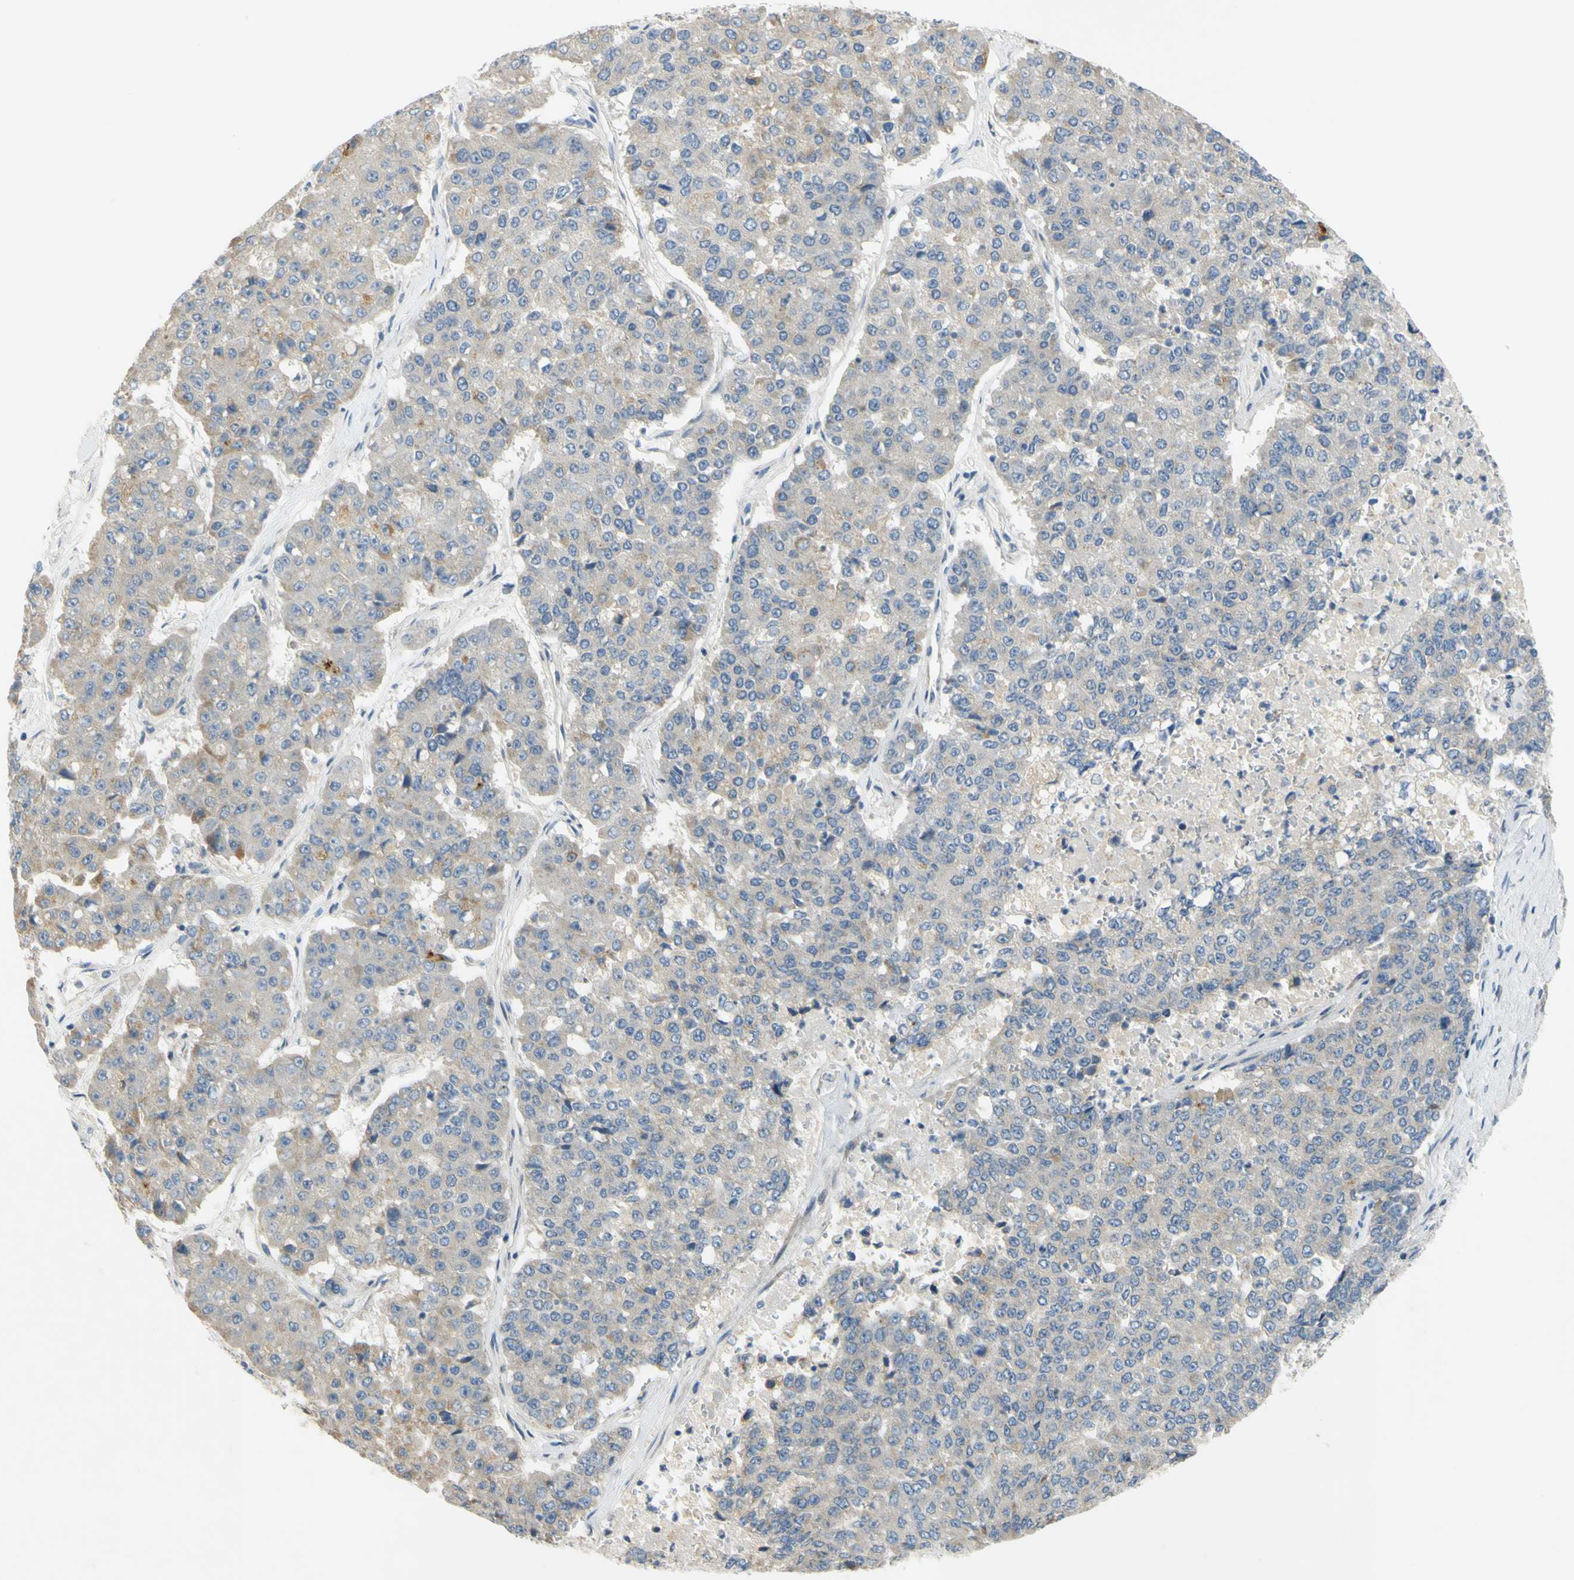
{"staining": {"intensity": "weak", "quantity": "<25%", "location": "cytoplasmic/membranous"}, "tissue": "pancreatic cancer", "cell_type": "Tumor cells", "image_type": "cancer", "snomed": [{"axis": "morphology", "description": "Adenocarcinoma, NOS"}, {"axis": "topography", "description": "Pancreas"}], "caption": "This is an immunohistochemistry micrograph of pancreatic cancer. There is no expression in tumor cells.", "gene": "CCNB2", "patient": {"sex": "male", "age": 50}}